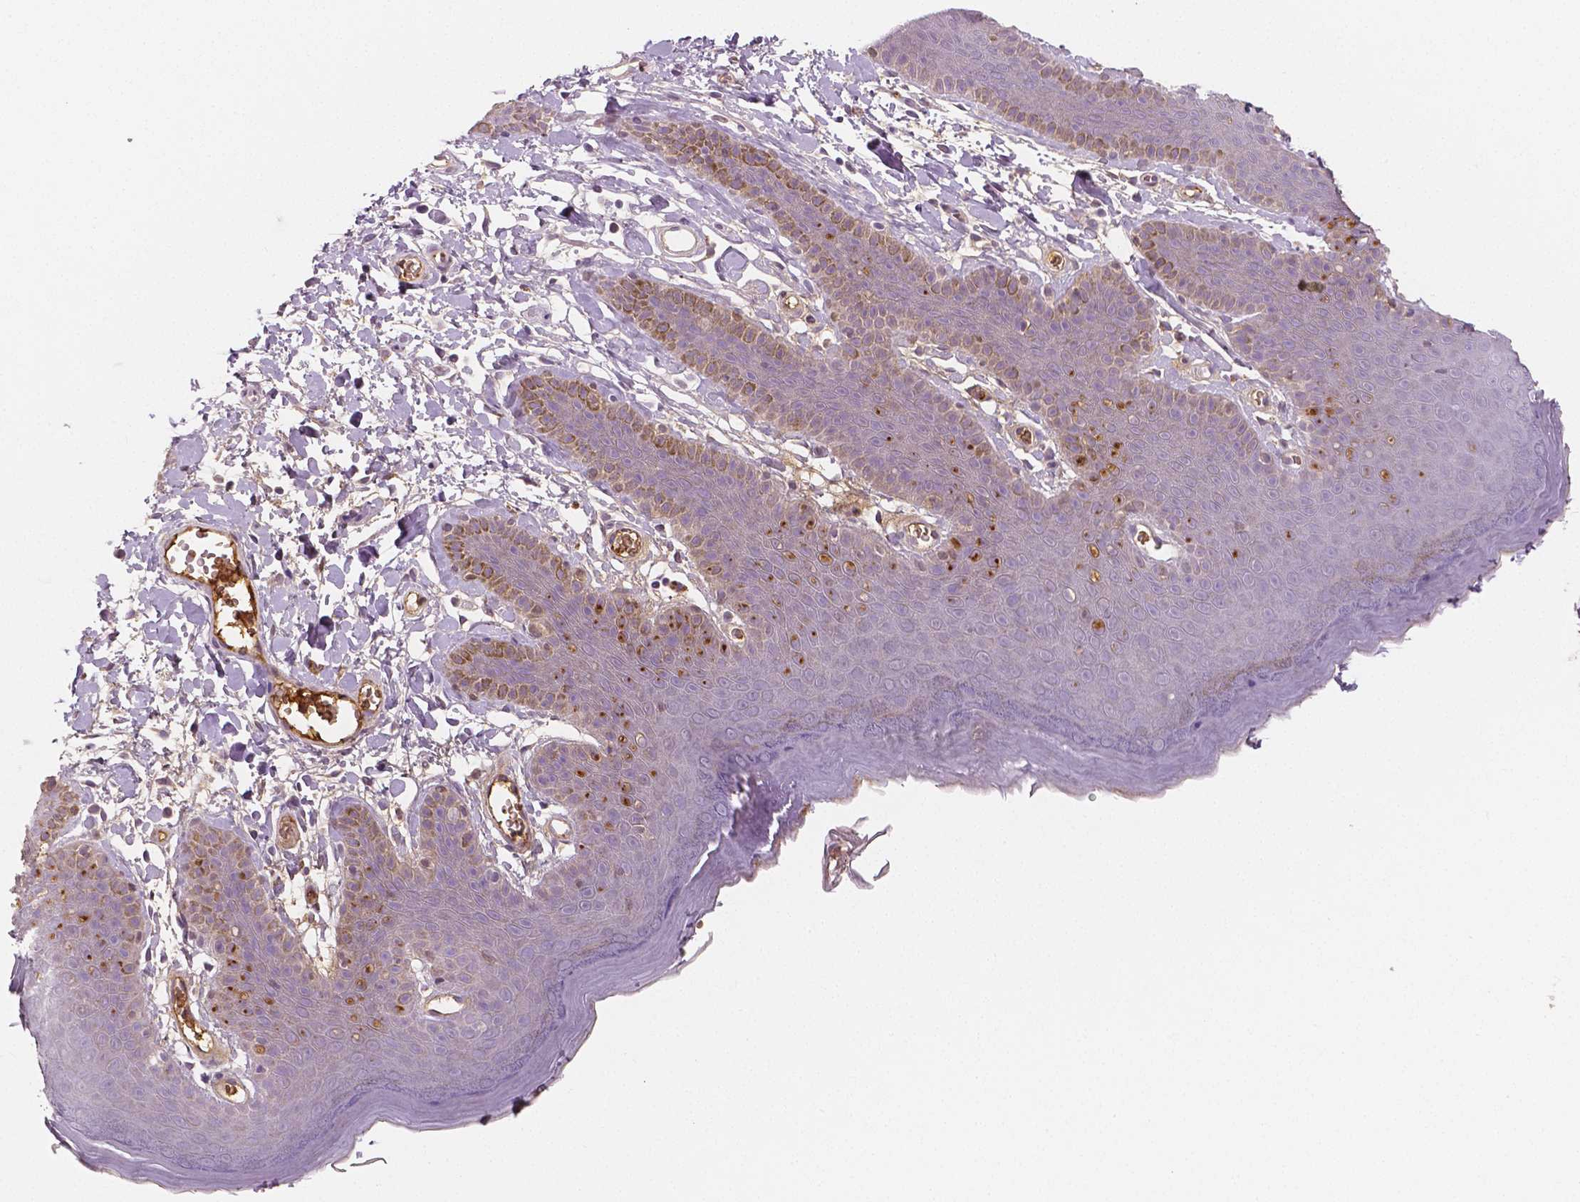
{"staining": {"intensity": "moderate", "quantity": "25%-75%", "location": "cytoplasmic/membranous"}, "tissue": "skin", "cell_type": "Epidermal cells", "image_type": "normal", "snomed": [{"axis": "morphology", "description": "Normal tissue, NOS"}, {"axis": "topography", "description": "Anal"}], "caption": "Immunohistochemical staining of benign human skin exhibits medium levels of moderate cytoplasmic/membranous staining in about 25%-75% of epidermal cells. (DAB IHC, brown staining for protein, blue staining for nuclei).", "gene": "APOA4", "patient": {"sex": "male", "age": 53}}